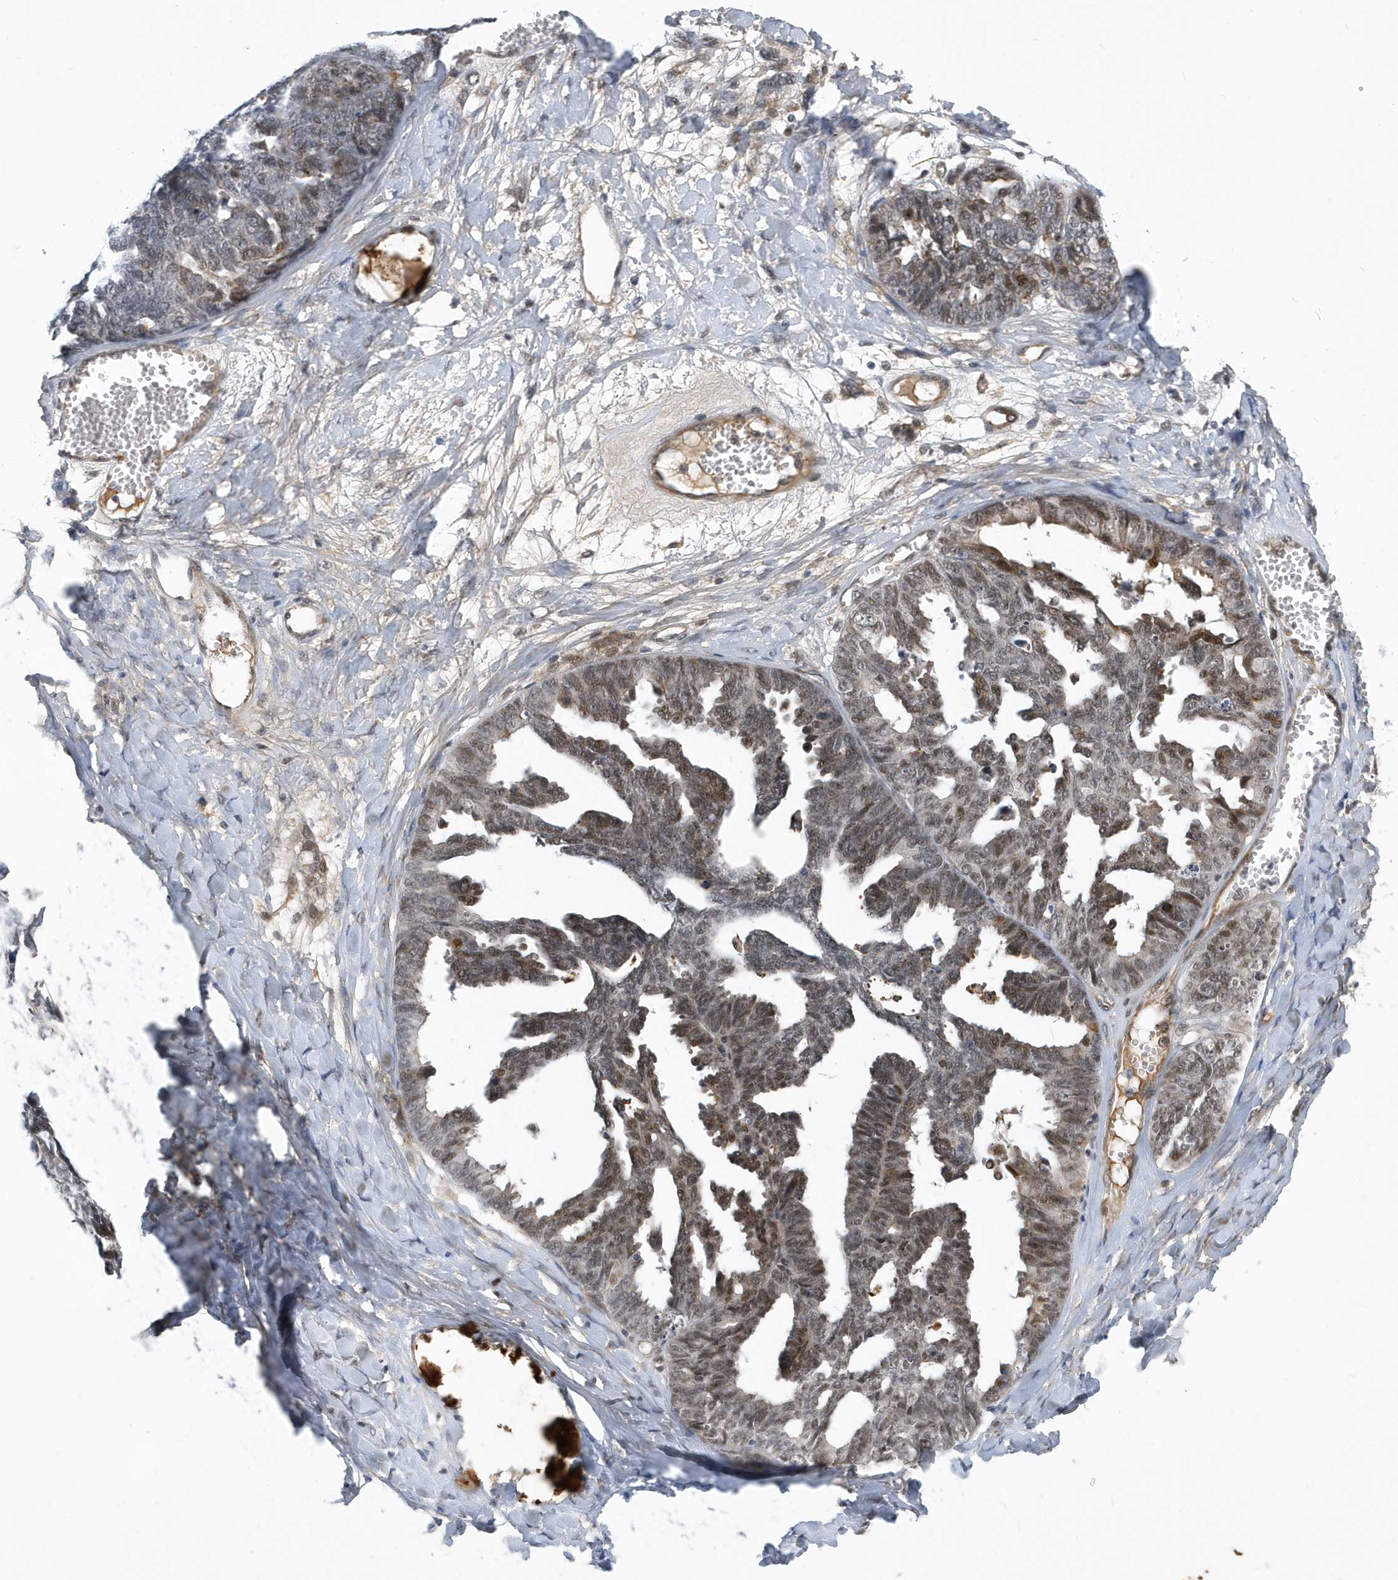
{"staining": {"intensity": "moderate", "quantity": "25%-75%", "location": "nuclear"}, "tissue": "ovarian cancer", "cell_type": "Tumor cells", "image_type": "cancer", "snomed": [{"axis": "morphology", "description": "Cystadenocarcinoma, serous, NOS"}, {"axis": "topography", "description": "Ovary"}], "caption": "Immunohistochemical staining of human ovarian cancer (serous cystadenocarcinoma) reveals medium levels of moderate nuclear protein staining in about 25%-75% of tumor cells. (DAB (3,3'-diaminobenzidine) IHC with brightfield microscopy, high magnification).", "gene": "FAM217A", "patient": {"sex": "female", "age": 79}}